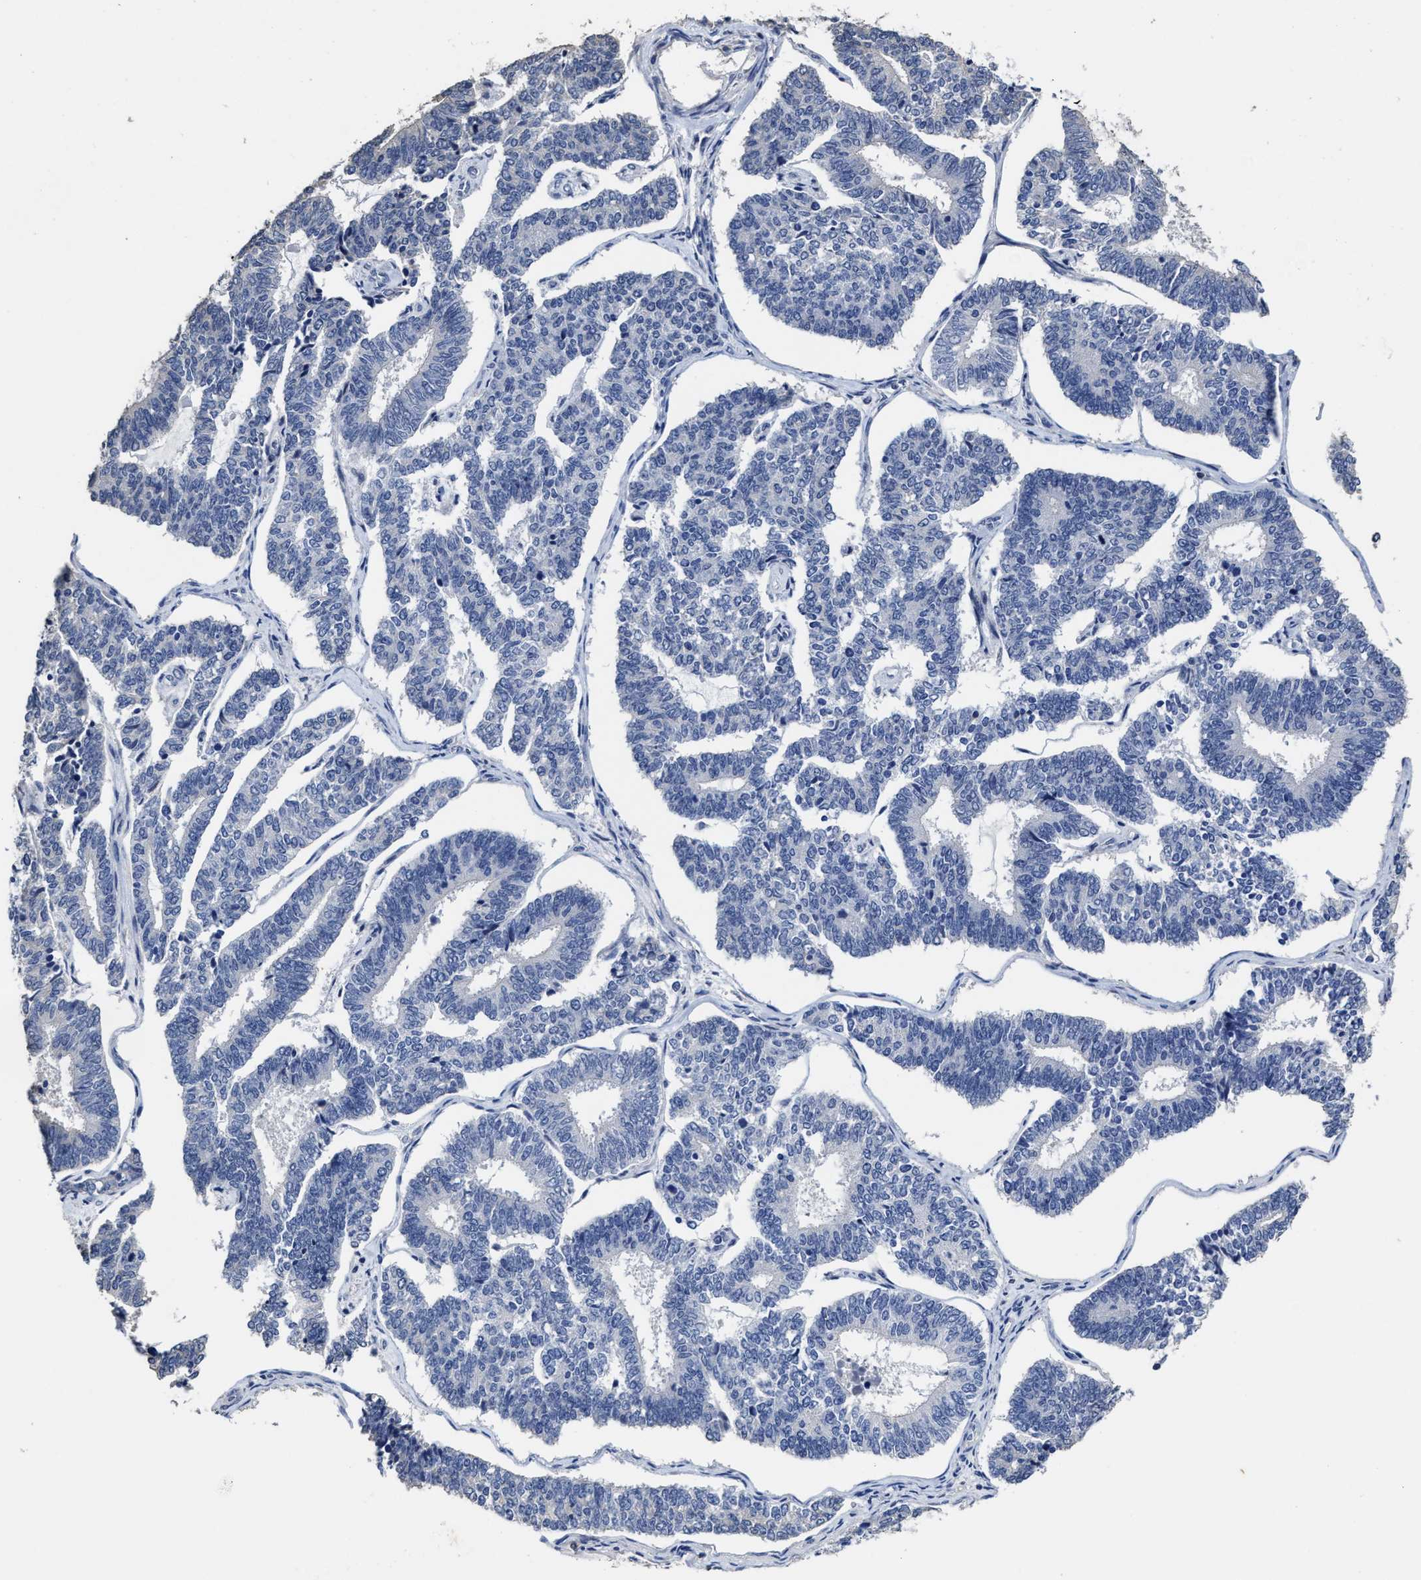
{"staining": {"intensity": "negative", "quantity": "none", "location": "none"}, "tissue": "endometrial cancer", "cell_type": "Tumor cells", "image_type": "cancer", "snomed": [{"axis": "morphology", "description": "Adenocarcinoma, NOS"}, {"axis": "topography", "description": "Endometrium"}], "caption": "Immunohistochemical staining of human endometrial adenocarcinoma exhibits no significant positivity in tumor cells.", "gene": "ZFAT", "patient": {"sex": "female", "age": 70}}